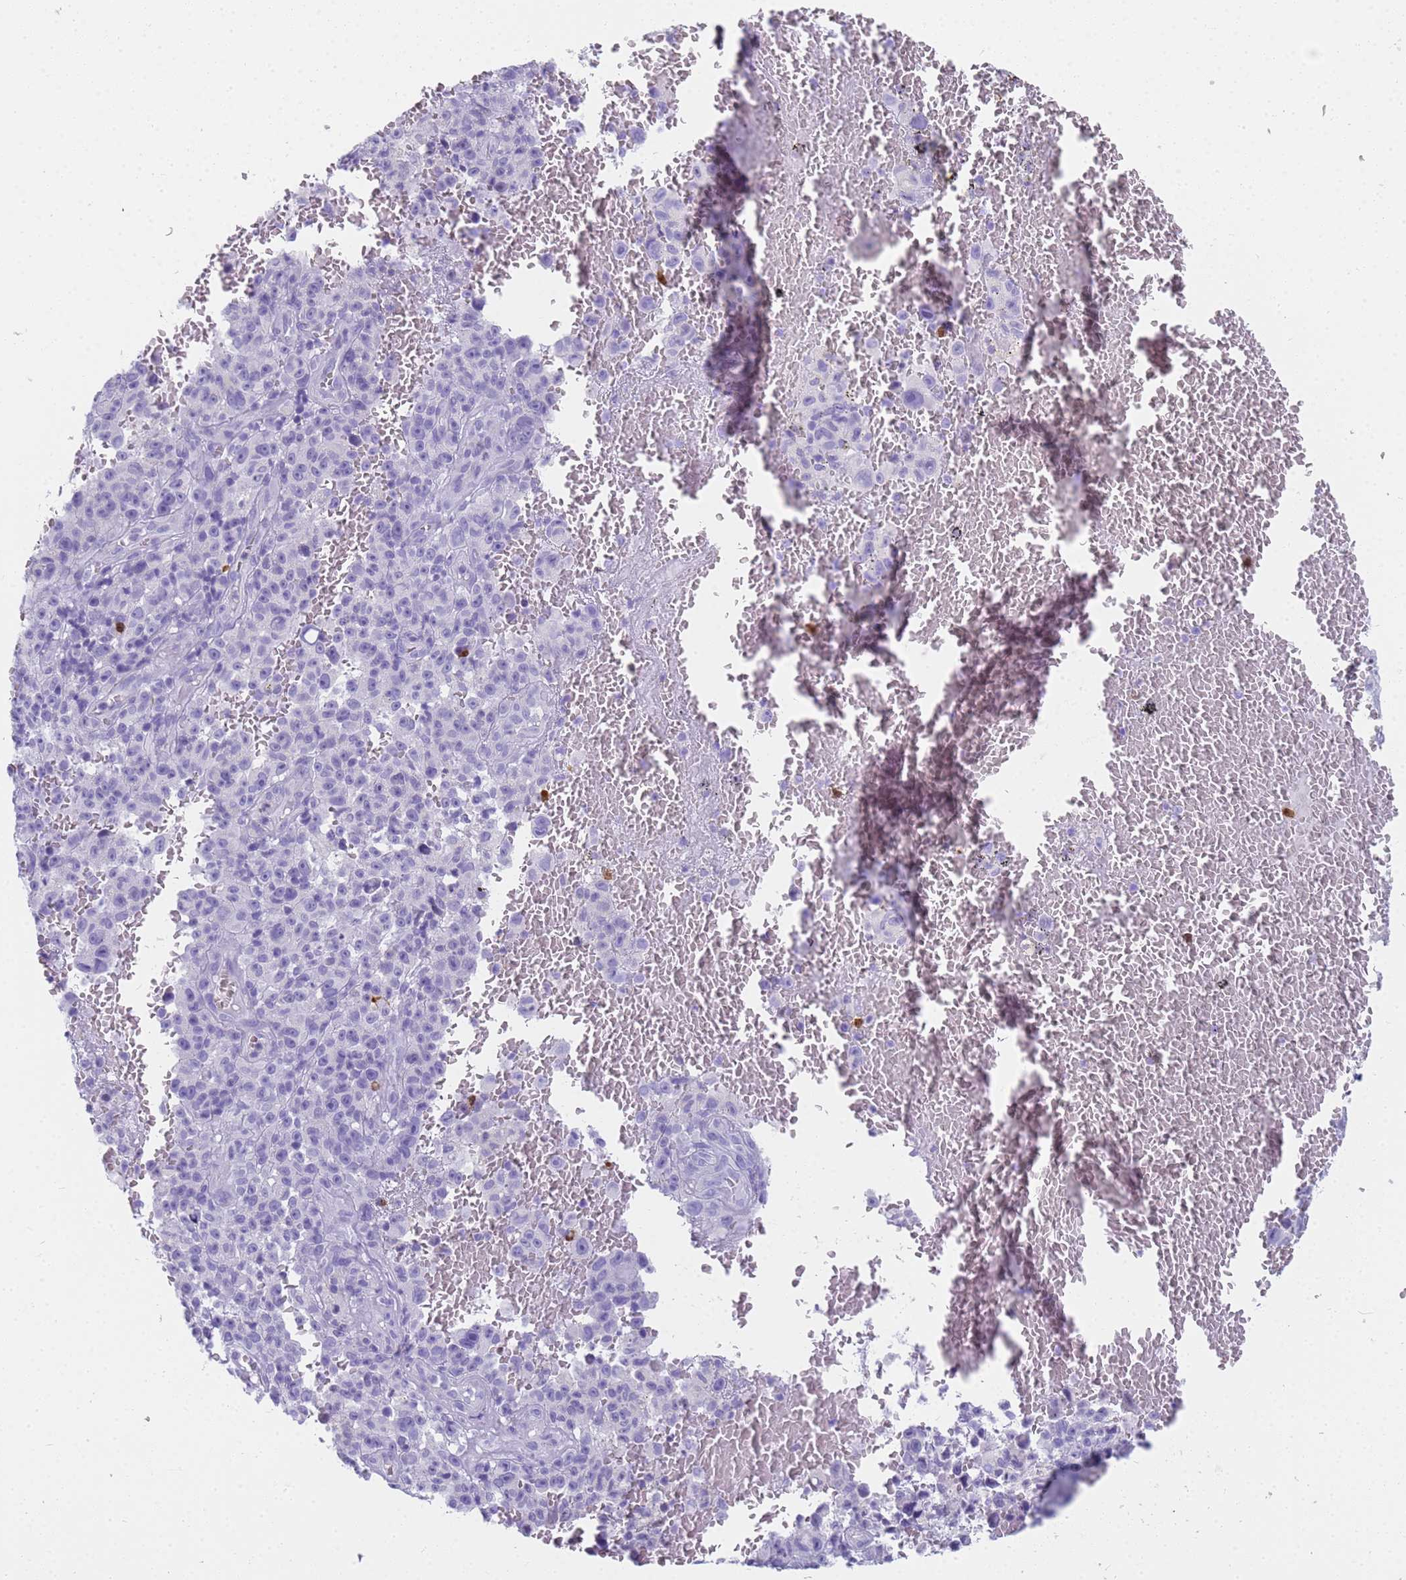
{"staining": {"intensity": "negative", "quantity": "none", "location": "none"}, "tissue": "melanoma", "cell_type": "Tumor cells", "image_type": "cancer", "snomed": [{"axis": "morphology", "description": "Malignant melanoma, NOS"}, {"axis": "topography", "description": "Skin"}], "caption": "High magnification brightfield microscopy of malignant melanoma stained with DAB (brown) and counterstained with hematoxylin (blue): tumor cells show no significant positivity.", "gene": "RNASE2", "patient": {"sex": "female", "age": 82}}